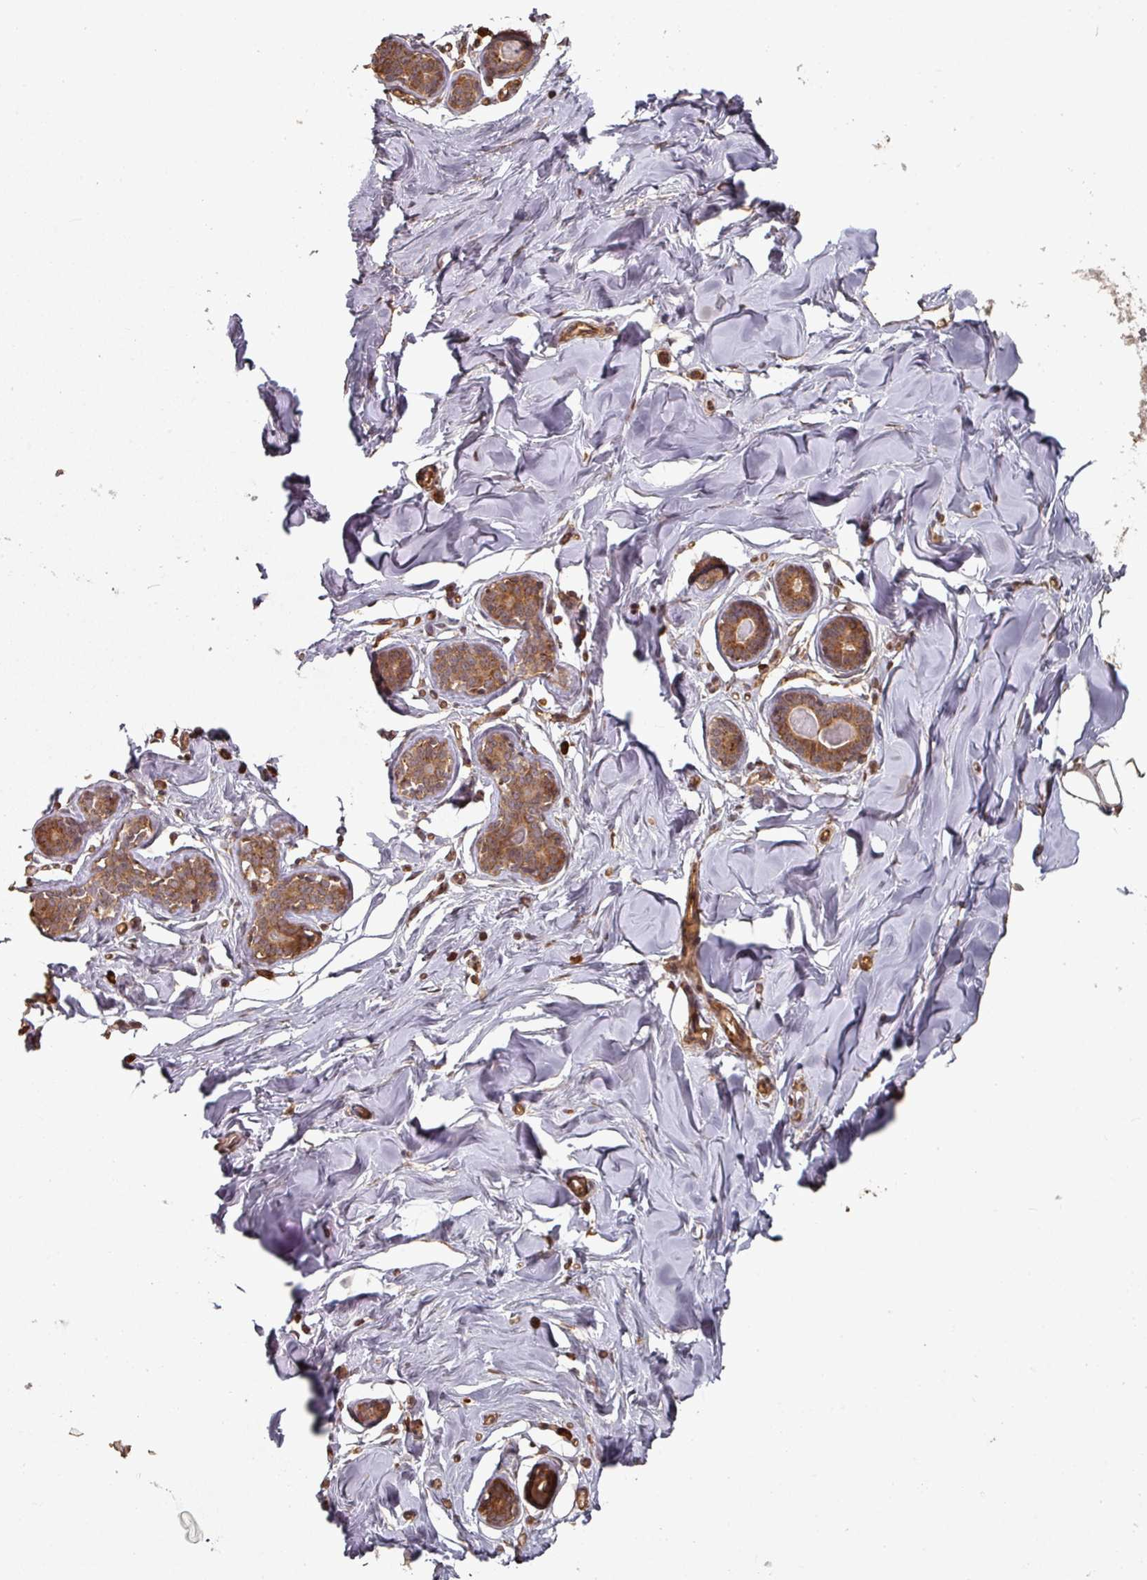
{"staining": {"intensity": "negative", "quantity": "none", "location": "none"}, "tissue": "breast", "cell_type": "Adipocytes", "image_type": "normal", "snomed": [{"axis": "morphology", "description": "Normal tissue, NOS"}, {"axis": "topography", "description": "Breast"}], "caption": "Protein analysis of unremarkable breast displays no significant staining in adipocytes.", "gene": "EDEM2", "patient": {"sex": "female", "age": 23}}